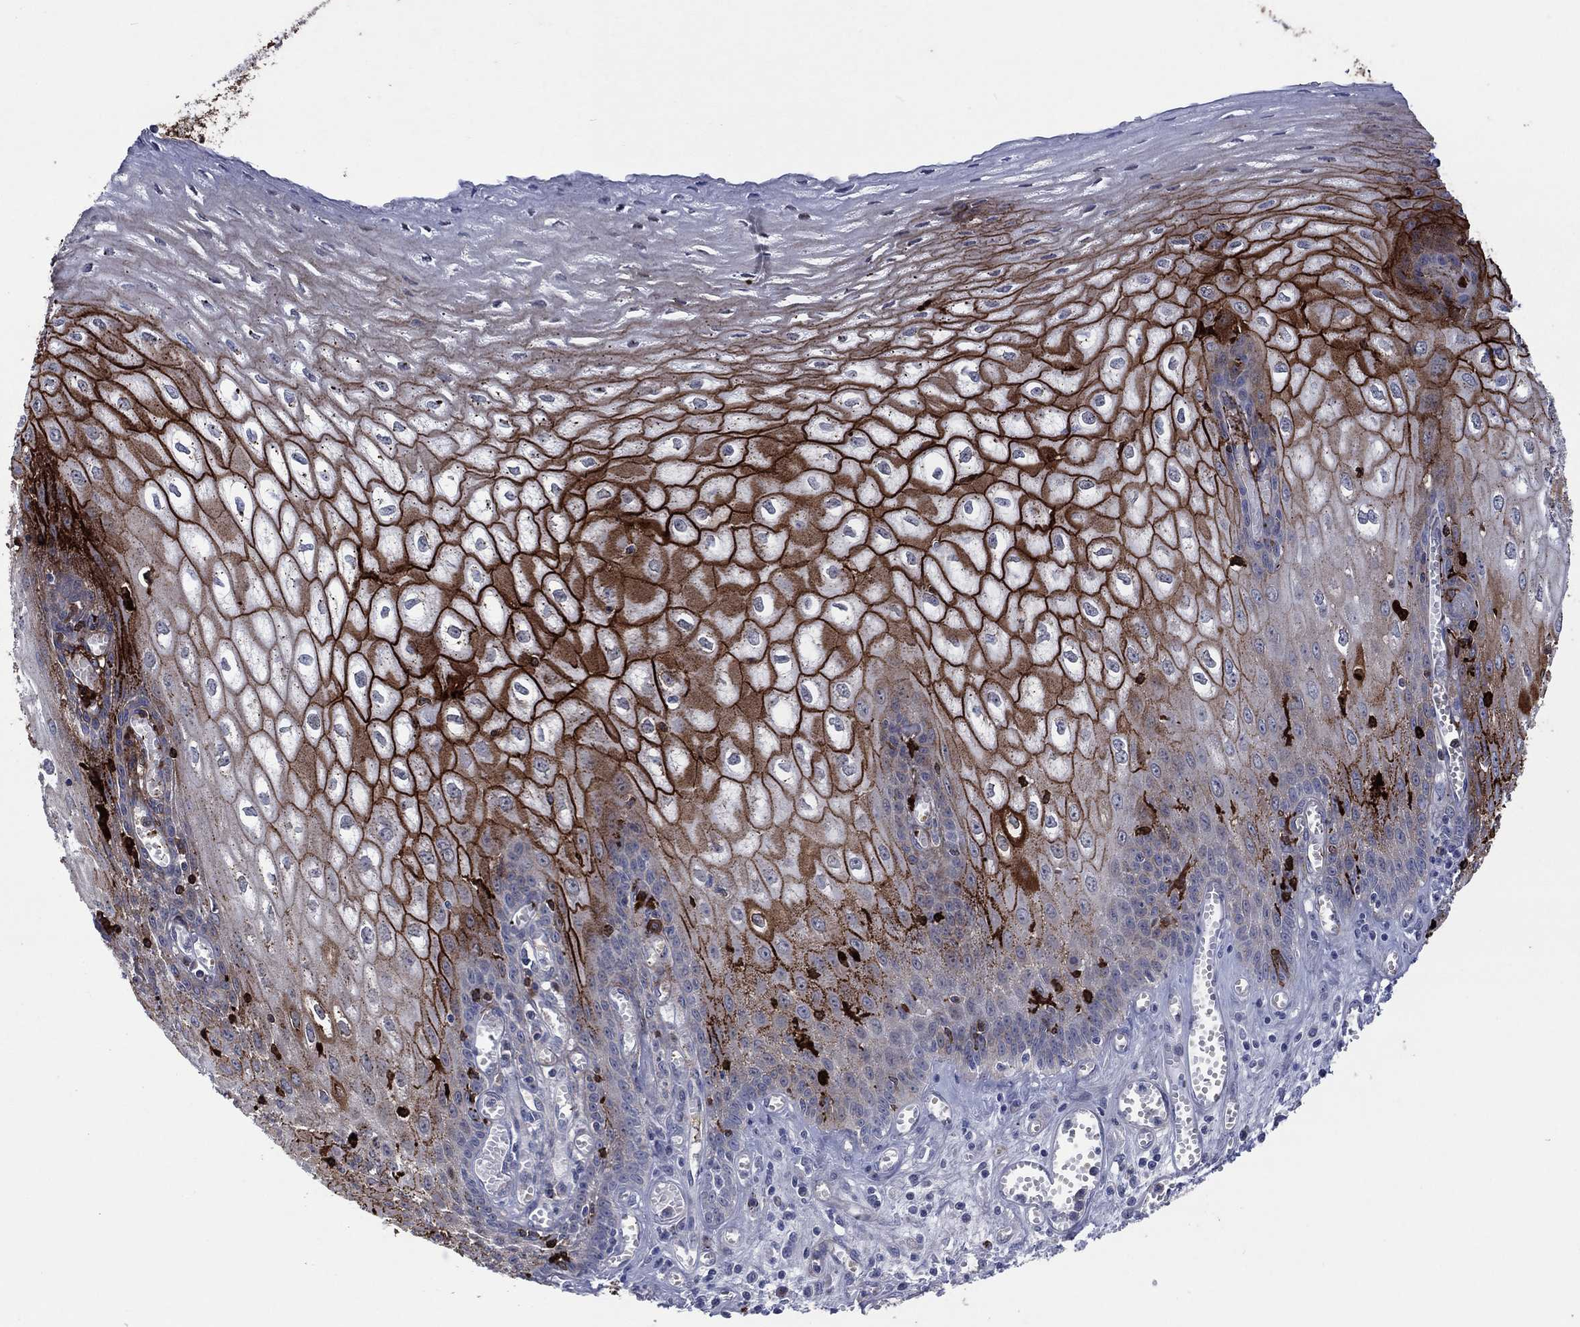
{"staining": {"intensity": "strong", "quantity": "25%-75%", "location": "cytoplasmic/membranous"}, "tissue": "esophagus", "cell_type": "Squamous epithelial cells", "image_type": "normal", "snomed": [{"axis": "morphology", "description": "Normal tissue, NOS"}, {"axis": "topography", "description": "Esophagus"}], "caption": "Human esophagus stained with a protein marker exhibits strong staining in squamous epithelial cells.", "gene": "SDC1", "patient": {"sex": "male", "age": 58}}